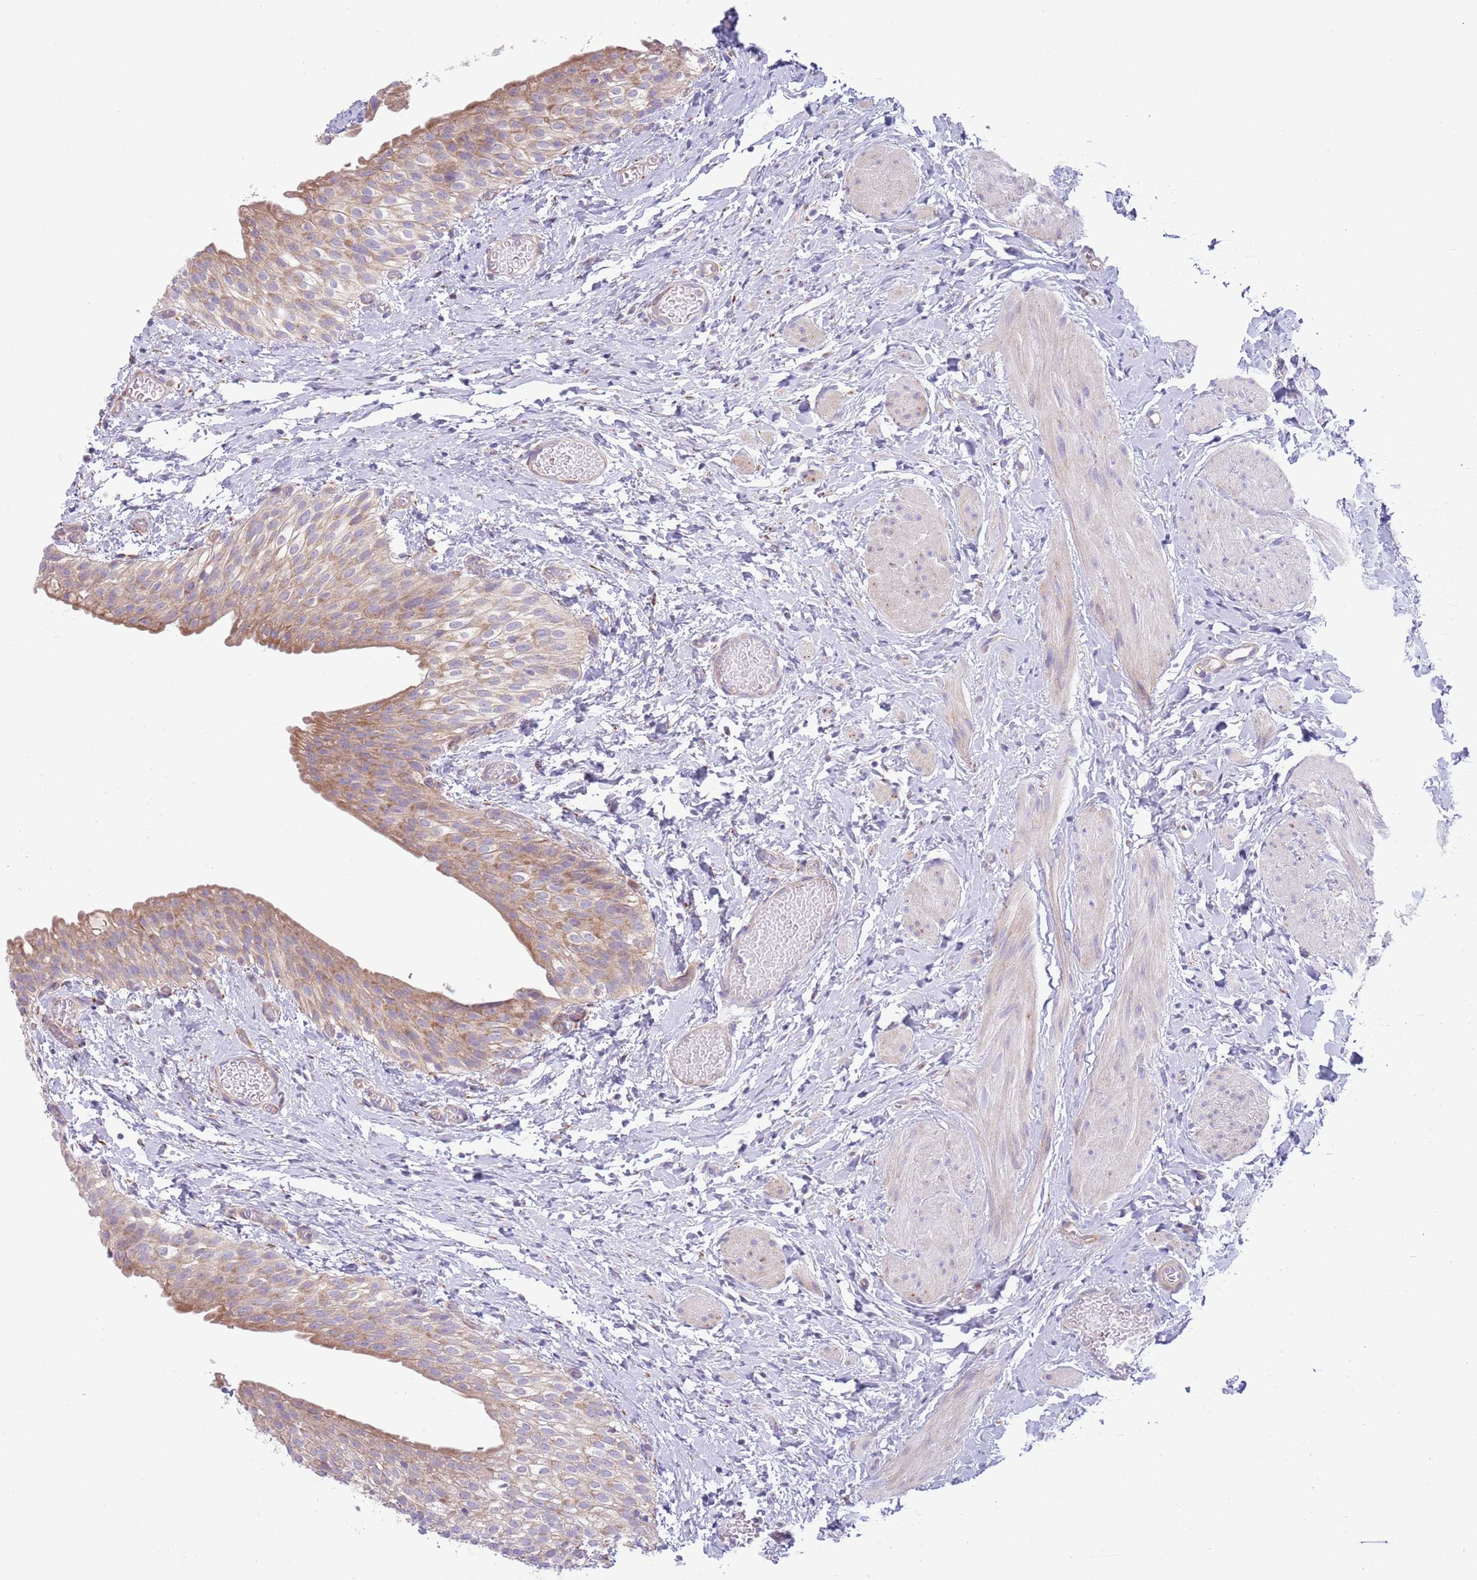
{"staining": {"intensity": "moderate", "quantity": ">75%", "location": "cytoplasmic/membranous"}, "tissue": "urinary bladder", "cell_type": "Urothelial cells", "image_type": "normal", "snomed": [{"axis": "morphology", "description": "Normal tissue, NOS"}, {"axis": "topography", "description": "Urinary bladder"}], "caption": "Human urinary bladder stained with a brown dye reveals moderate cytoplasmic/membranous positive positivity in about >75% of urothelial cells.", "gene": "TOMM5", "patient": {"sex": "male", "age": 1}}